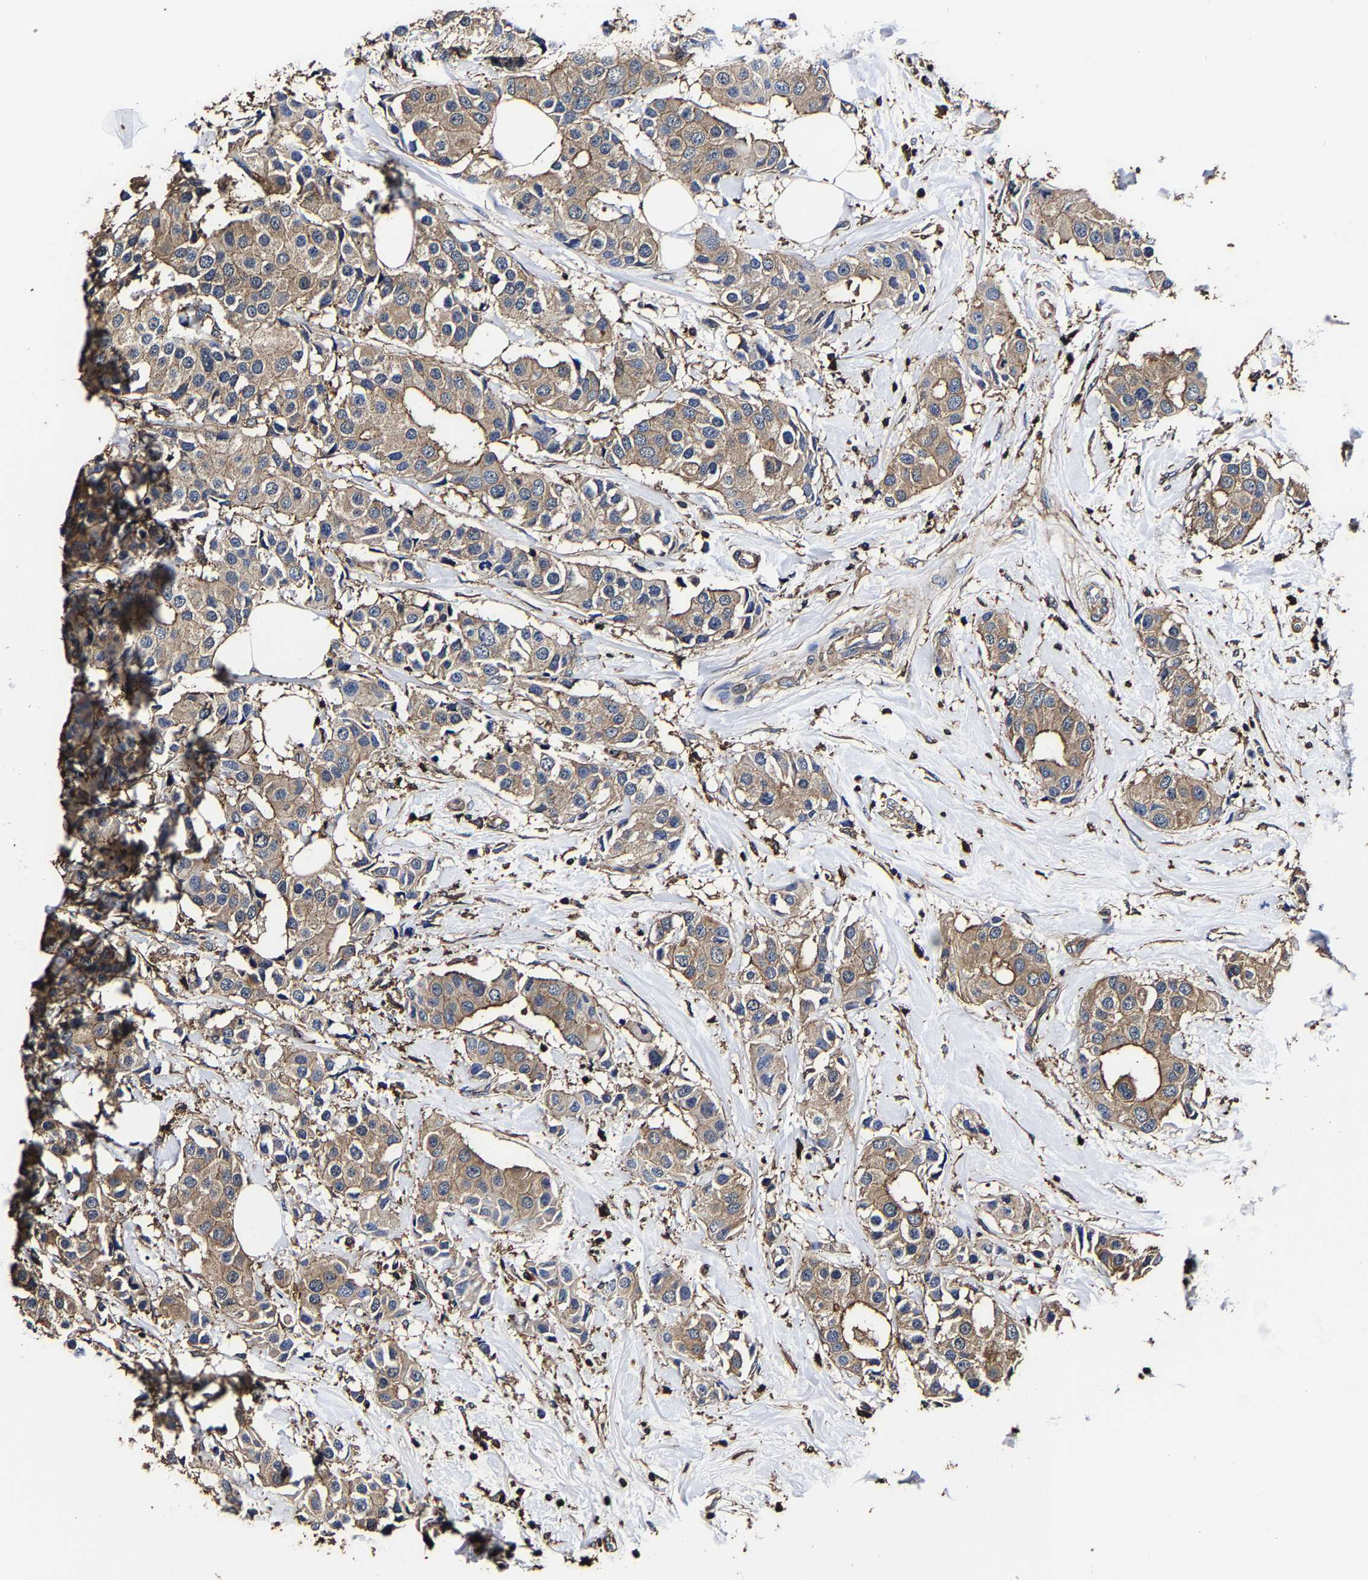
{"staining": {"intensity": "moderate", "quantity": ">75%", "location": "cytoplasmic/membranous"}, "tissue": "breast cancer", "cell_type": "Tumor cells", "image_type": "cancer", "snomed": [{"axis": "morphology", "description": "Normal tissue, NOS"}, {"axis": "morphology", "description": "Duct carcinoma"}, {"axis": "topography", "description": "Breast"}], "caption": "A brown stain shows moderate cytoplasmic/membranous positivity of a protein in human breast cancer (invasive ductal carcinoma) tumor cells.", "gene": "SSH3", "patient": {"sex": "female", "age": 39}}